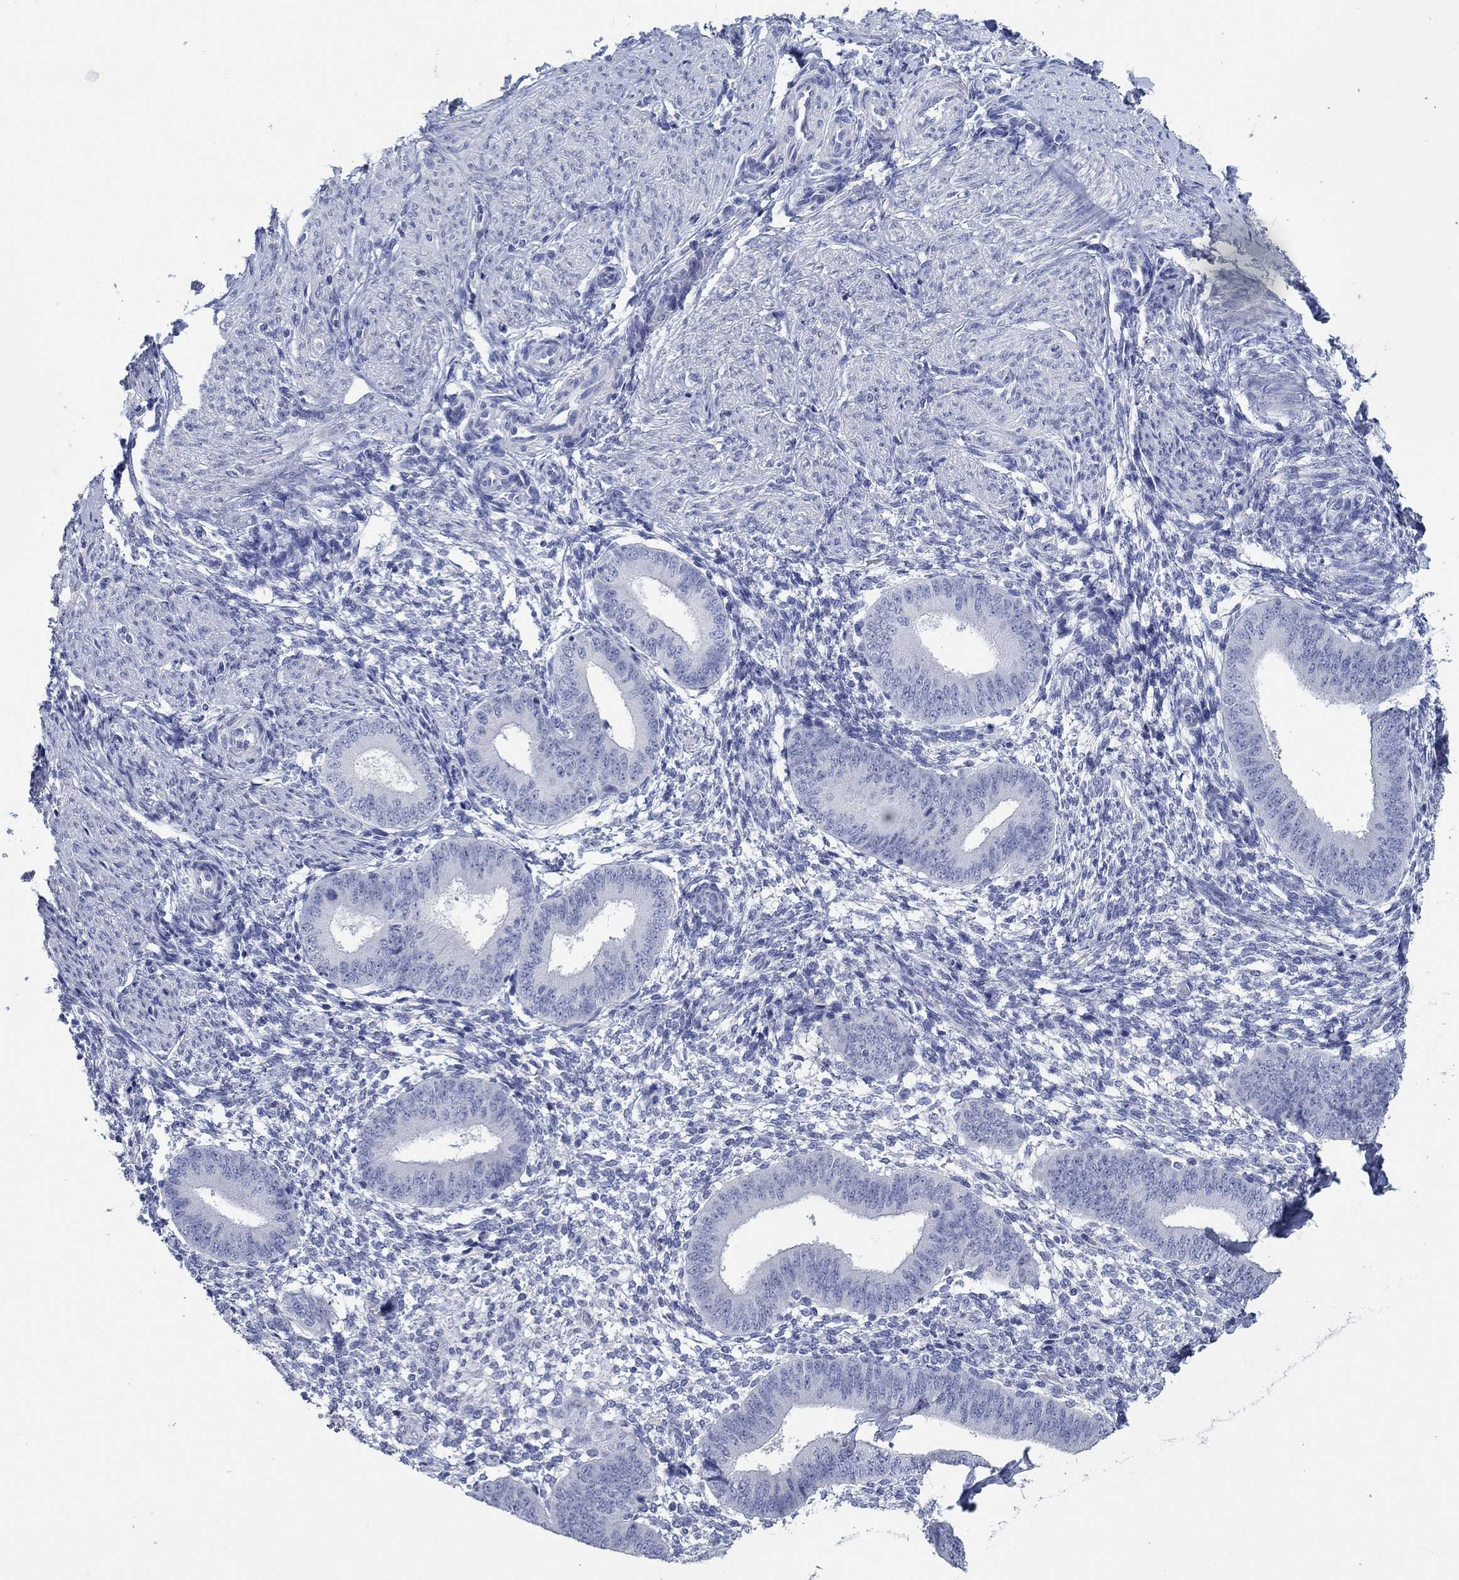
{"staining": {"intensity": "negative", "quantity": "none", "location": "none"}, "tissue": "endometrium", "cell_type": "Cells in endometrial stroma", "image_type": "normal", "snomed": [{"axis": "morphology", "description": "Normal tissue, NOS"}, {"axis": "topography", "description": "Endometrium"}], "caption": "IHC histopathology image of benign human endometrium stained for a protein (brown), which reveals no positivity in cells in endometrial stroma. Brightfield microscopy of immunohistochemistry stained with DAB (3,3'-diaminobenzidine) (brown) and hematoxylin (blue), captured at high magnification.", "gene": "POU5F1", "patient": {"sex": "female", "age": 47}}